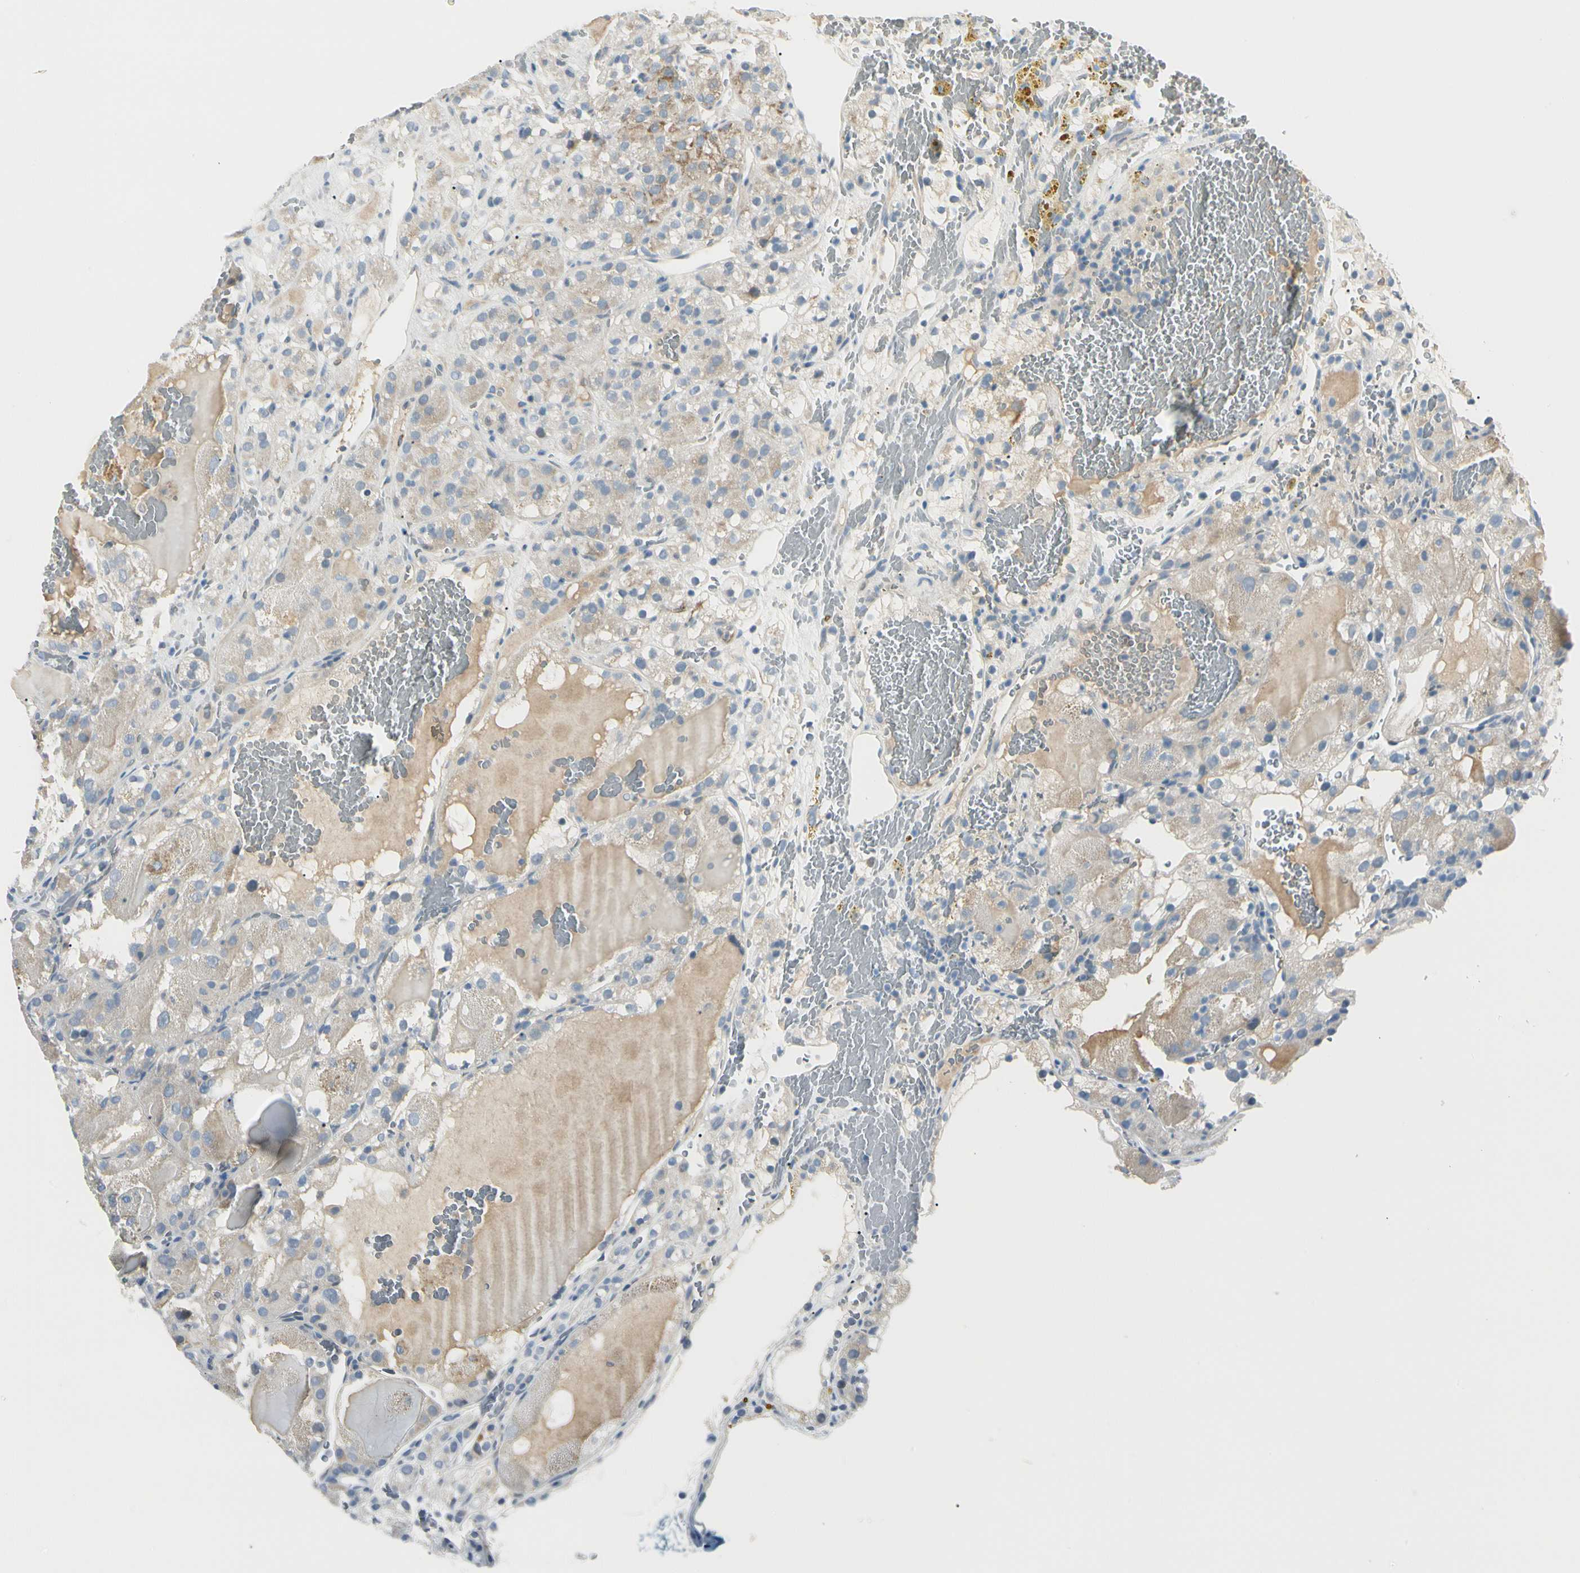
{"staining": {"intensity": "moderate", "quantity": "<25%", "location": "cytoplasmic/membranous"}, "tissue": "renal cancer", "cell_type": "Tumor cells", "image_type": "cancer", "snomed": [{"axis": "morphology", "description": "Normal tissue, NOS"}, {"axis": "morphology", "description": "Adenocarcinoma, NOS"}, {"axis": "topography", "description": "Kidney"}], "caption": "IHC image of adenocarcinoma (renal) stained for a protein (brown), which displays low levels of moderate cytoplasmic/membranous positivity in about <25% of tumor cells.", "gene": "SLC6A15", "patient": {"sex": "male", "age": 61}}